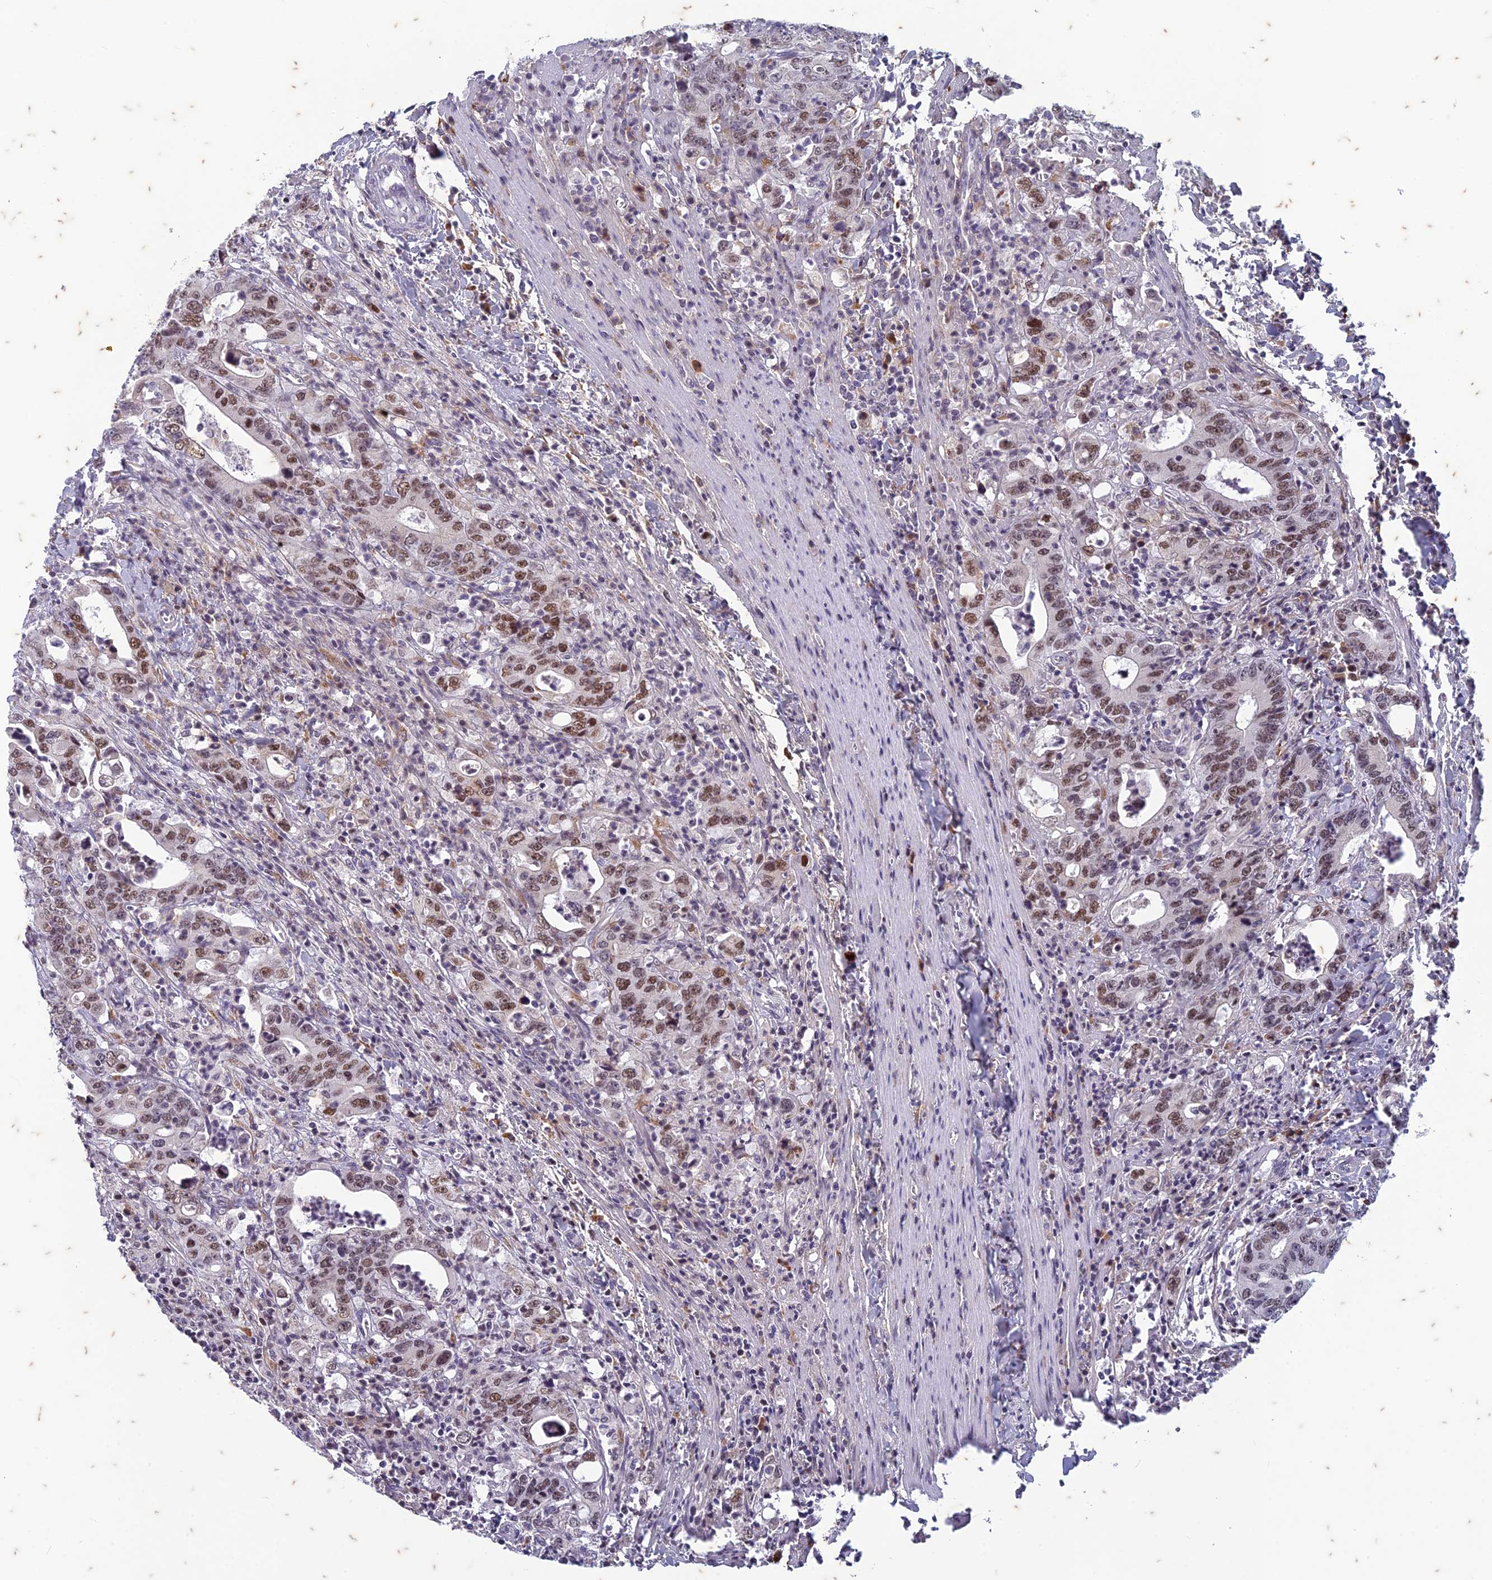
{"staining": {"intensity": "moderate", "quantity": ">75%", "location": "nuclear"}, "tissue": "colorectal cancer", "cell_type": "Tumor cells", "image_type": "cancer", "snomed": [{"axis": "morphology", "description": "Adenocarcinoma, NOS"}, {"axis": "topography", "description": "Colon"}], "caption": "IHC (DAB (3,3'-diaminobenzidine)) staining of human adenocarcinoma (colorectal) displays moderate nuclear protein expression in approximately >75% of tumor cells.", "gene": "PABPN1L", "patient": {"sex": "female", "age": 75}}